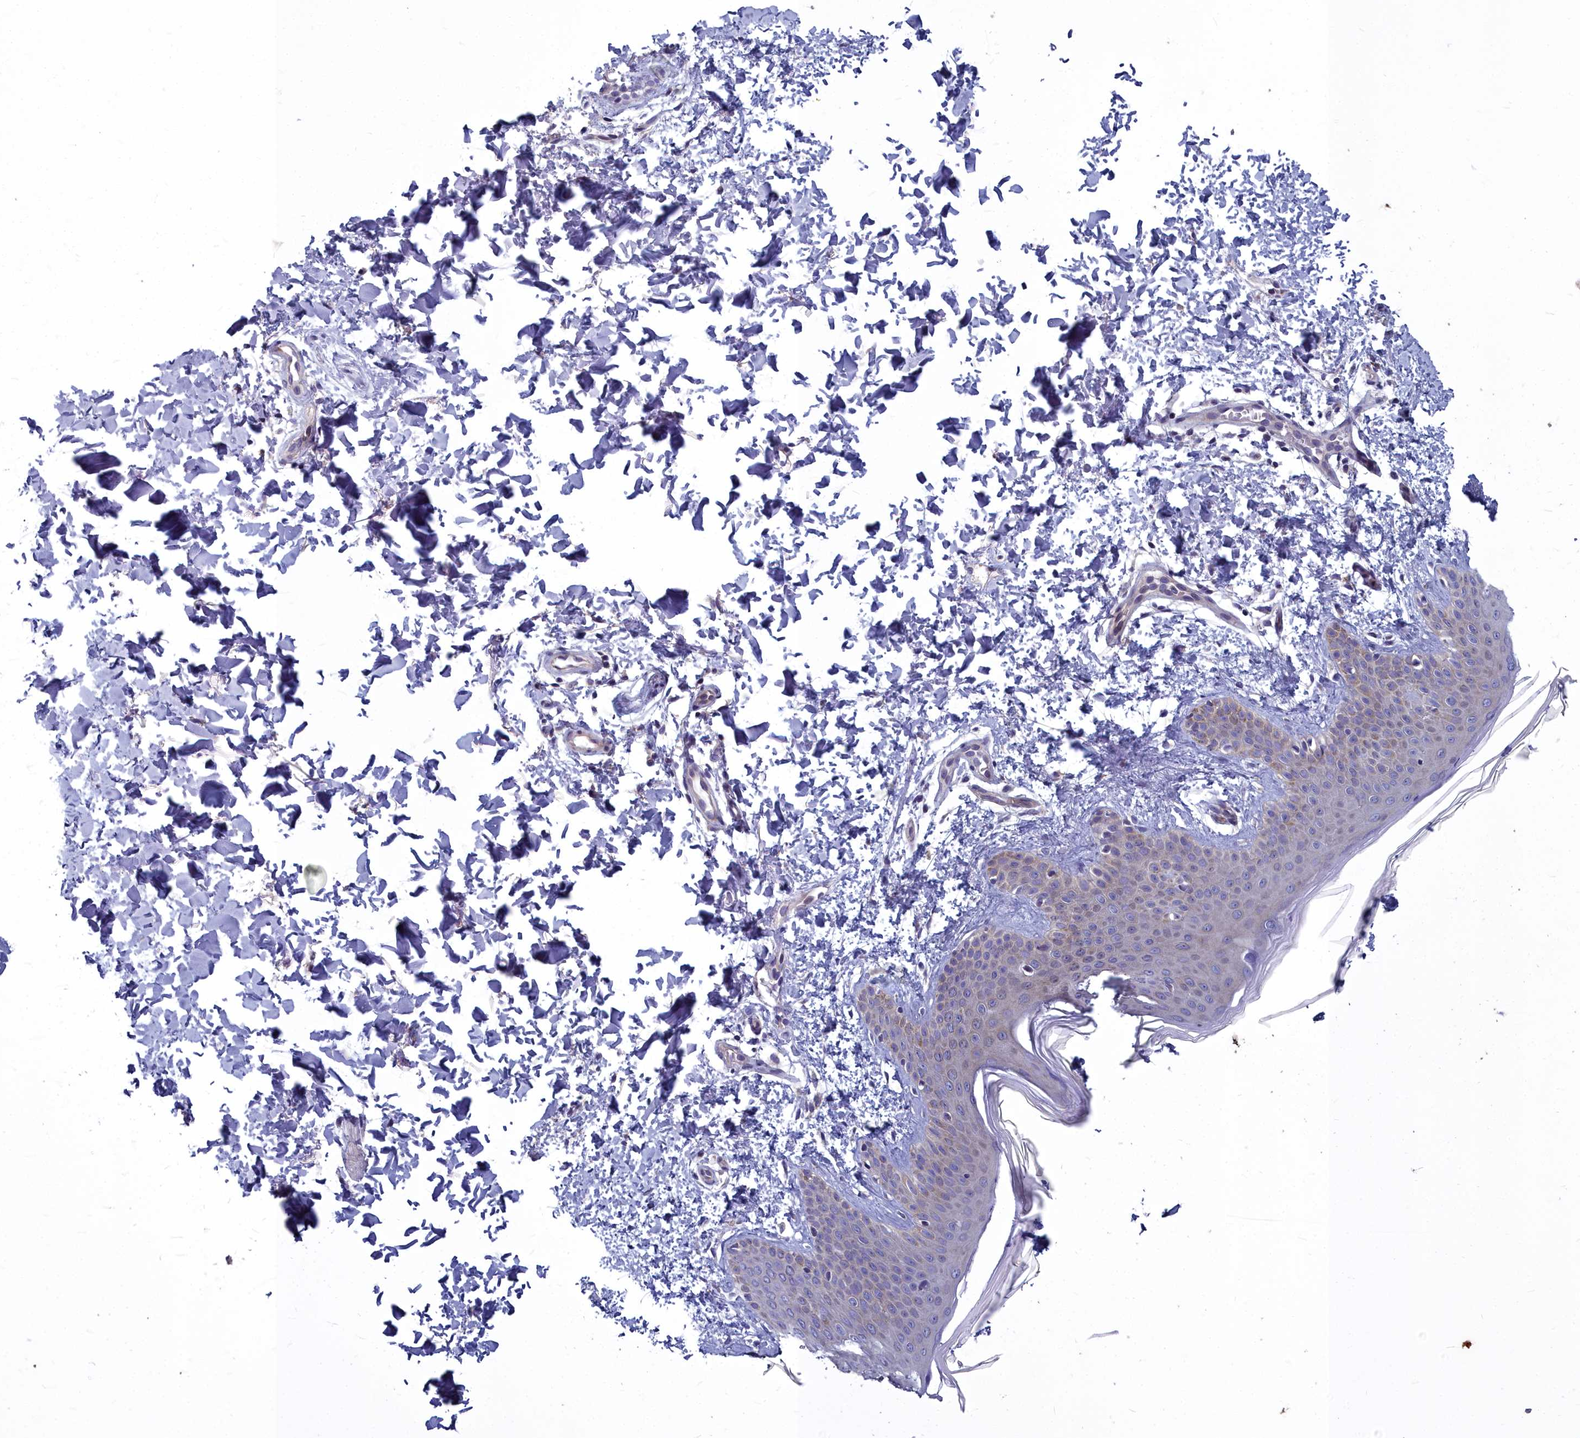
{"staining": {"intensity": "negative", "quantity": "none", "location": "none"}, "tissue": "skin", "cell_type": "Fibroblasts", "image_type": "normal", "snomed": [{"axis": "morphology", "description": "Normal tissue, NOS"}, {"axis": "topography", "description": "Skin"}], "caption": "IHC of unremarkable human skin demonstrates no staining in fibroblasts. The staining was performed using DAB (3,3'-diaminobenzidine) to visualize the protein expression in brown, while the nuclei were stained in blue with hematoxylin (Magnification: 20x).", "gene": "COX20", "patient": {"sex": "male", "age": 36}}